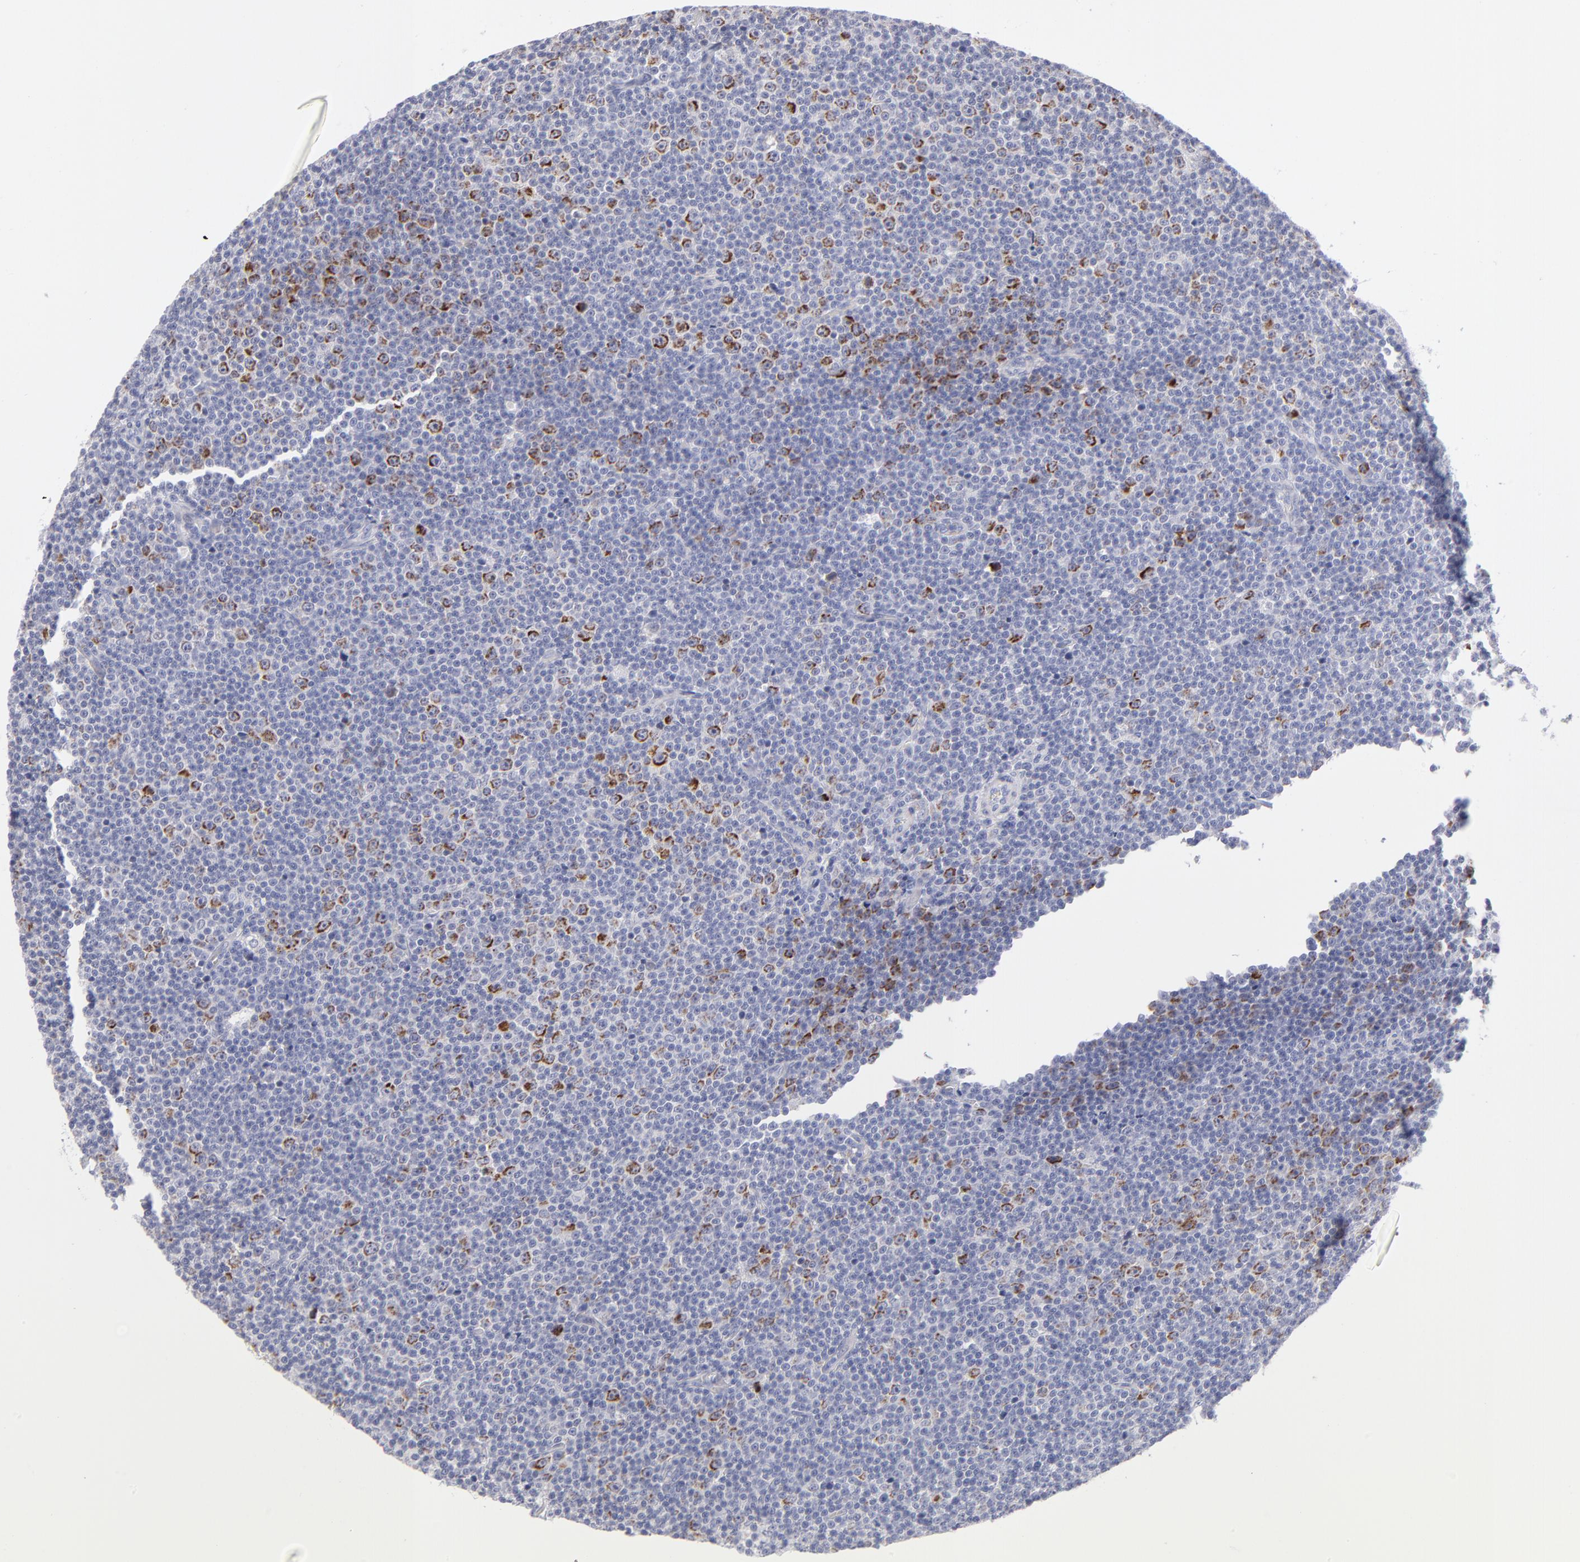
{"staining": {"intensity": "strong", "quantity": "<25%", "location": "cytoplasmic/membranous"}, "tissue": "lymphoma", "cell_type": "Tumor cells", "image_type": "cancer", "snomed": [{"axis": "morphology", "description": "Malignant lymphoma, non-Hodgkin's type, Low grade"}, {"axis": "topography", "description": "Lymph node"}], "caption": "Strong cytoplasmic/membranous positivity for a protein is appreciated in approximately <25% of tumor cells of malignant lymphoma, non-Hodgkin's type (low-grade) using immunohistochemistry.", "gene": "MTHFD2", "patient": {"sex": "female", "age": 67}}